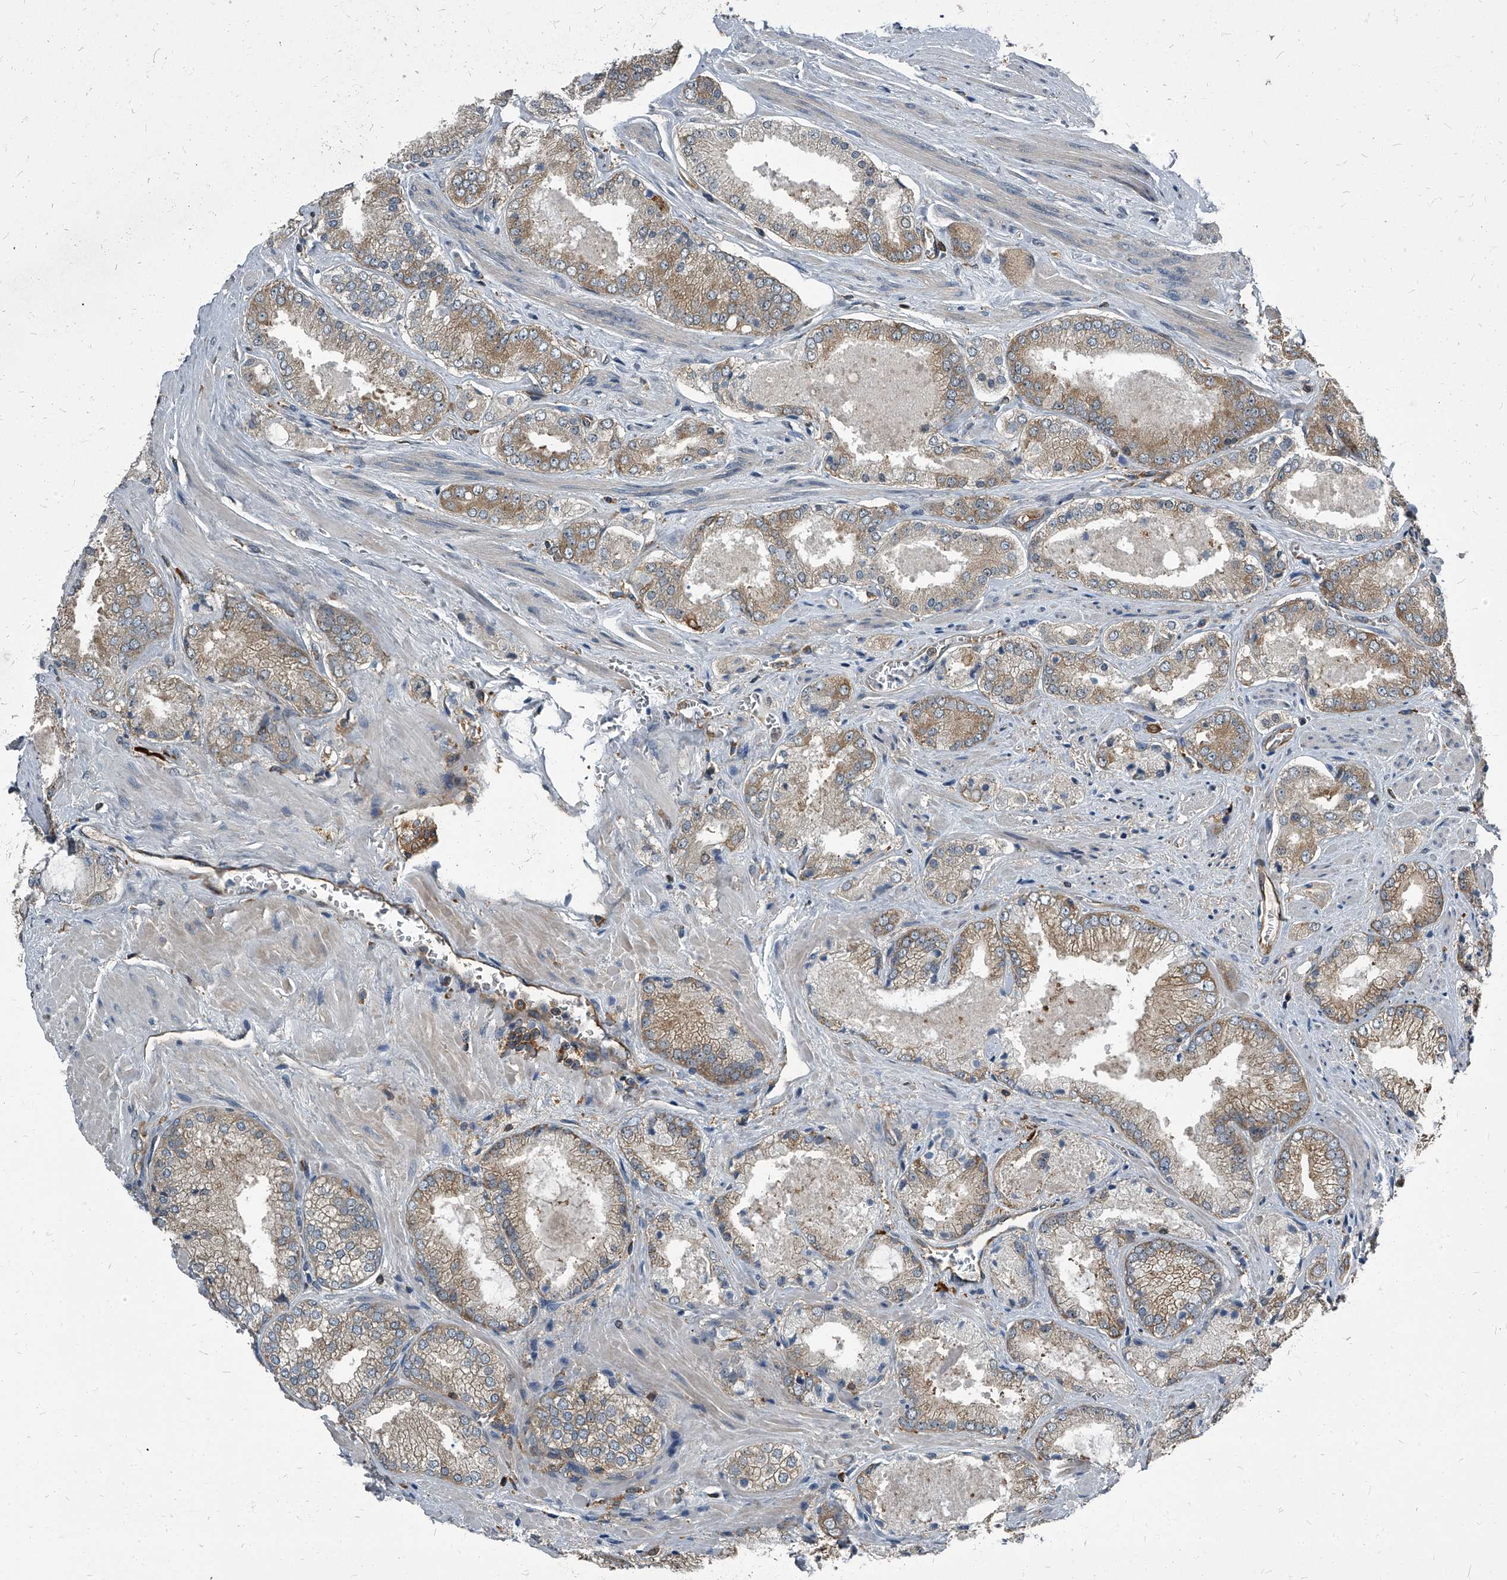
{"staining": {"intensity": "moderate", "quantity": ">75%", "location": "cytoplasmic/membranous"}, "tissue": "prostate cancer", "cell_type": "Tumor cells", "image_type": "cancer", "snomed": [{"axis": "morphology", "description": "Adenocarcinoma, High grade"}, {"axis": "topography", "description": "Prostate"}], "caption": "Approximately >75% of tumor cells in human prostate high-grade adenocarcinoma demonstrate moderate cytoplasmic/membranous protein staining as visualized by brown immunohistochemical staining.", "gene": "CDV3", "patient": {"sex": "male", "age": 58}}